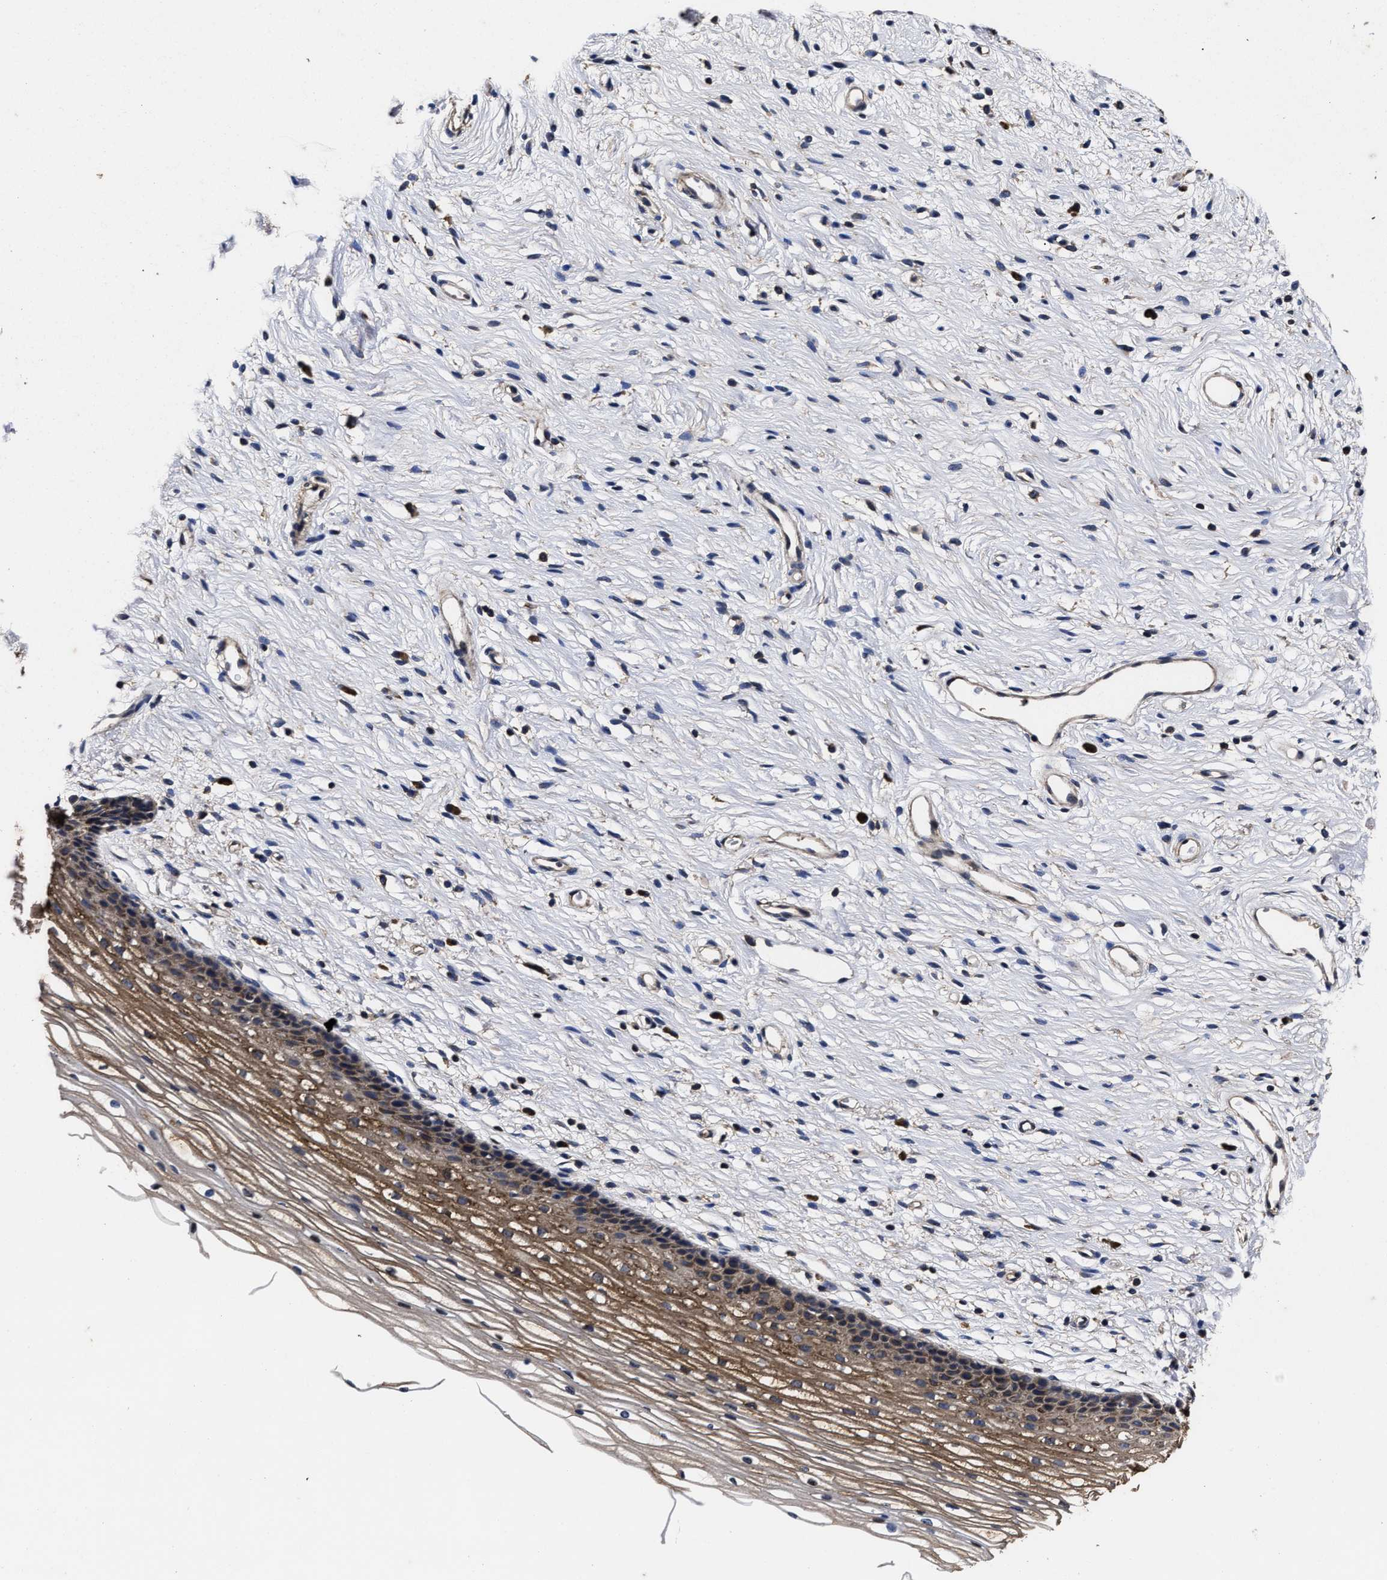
{"staining": {"intensity": "weak", "quantity": "25%-75%", "location": "cytoplasmic/membranous"}, "tissue": "cervix", "cell_type": "Glandular cells", "image_type": "normal", "snomed": [{"axis": "morphology", "description": "Normal tissue, NOS"}, {"axis": "topography", "description": "Cervix"}], "caption": "This is a photomicrograph of immunohistochemistry staining of benign cervix, which shows weak expression in the cytoplasmic/membranous of glandular cells.", "gene": "AVEN", "patient": {"sex": "female", "age": 77}}